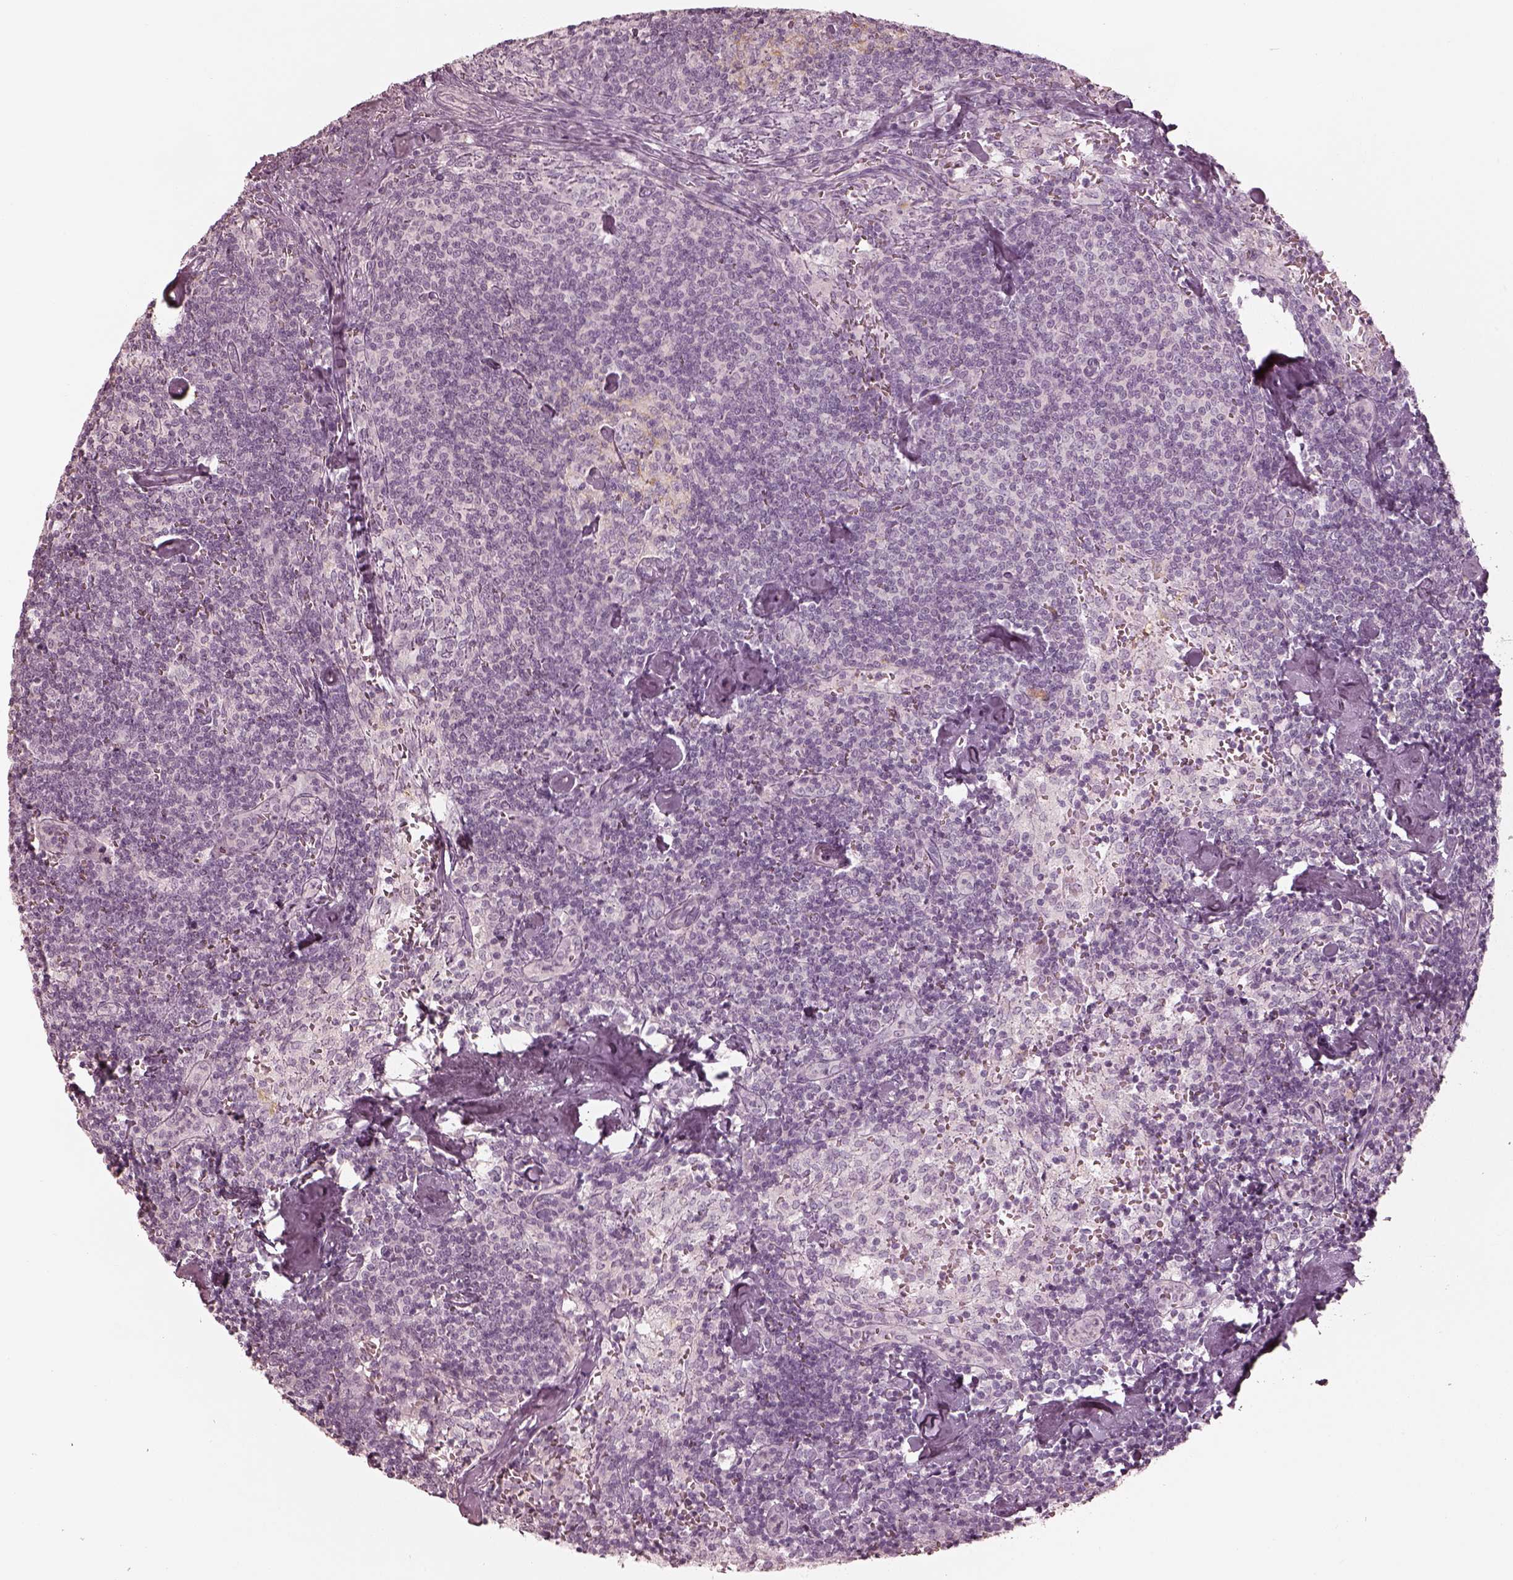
{"staining": {"intensity": "negative", "quantity": "none", "location": "none"}, "tissue": "lymph node", "cell_type": "Germinal center cells", "image_type": "normal", "snomed": [{"axis": "morphology", "description": "Normal tissue, NOS"}, {"axis": "topography", "description": "Lymph node"}], "caption": "Lymph node stained for a protein using immunohistochemistry reveals no staining germinal center cells.", "gene": "SPATA6L", "patient": {"sex": "female", "age": 50}}